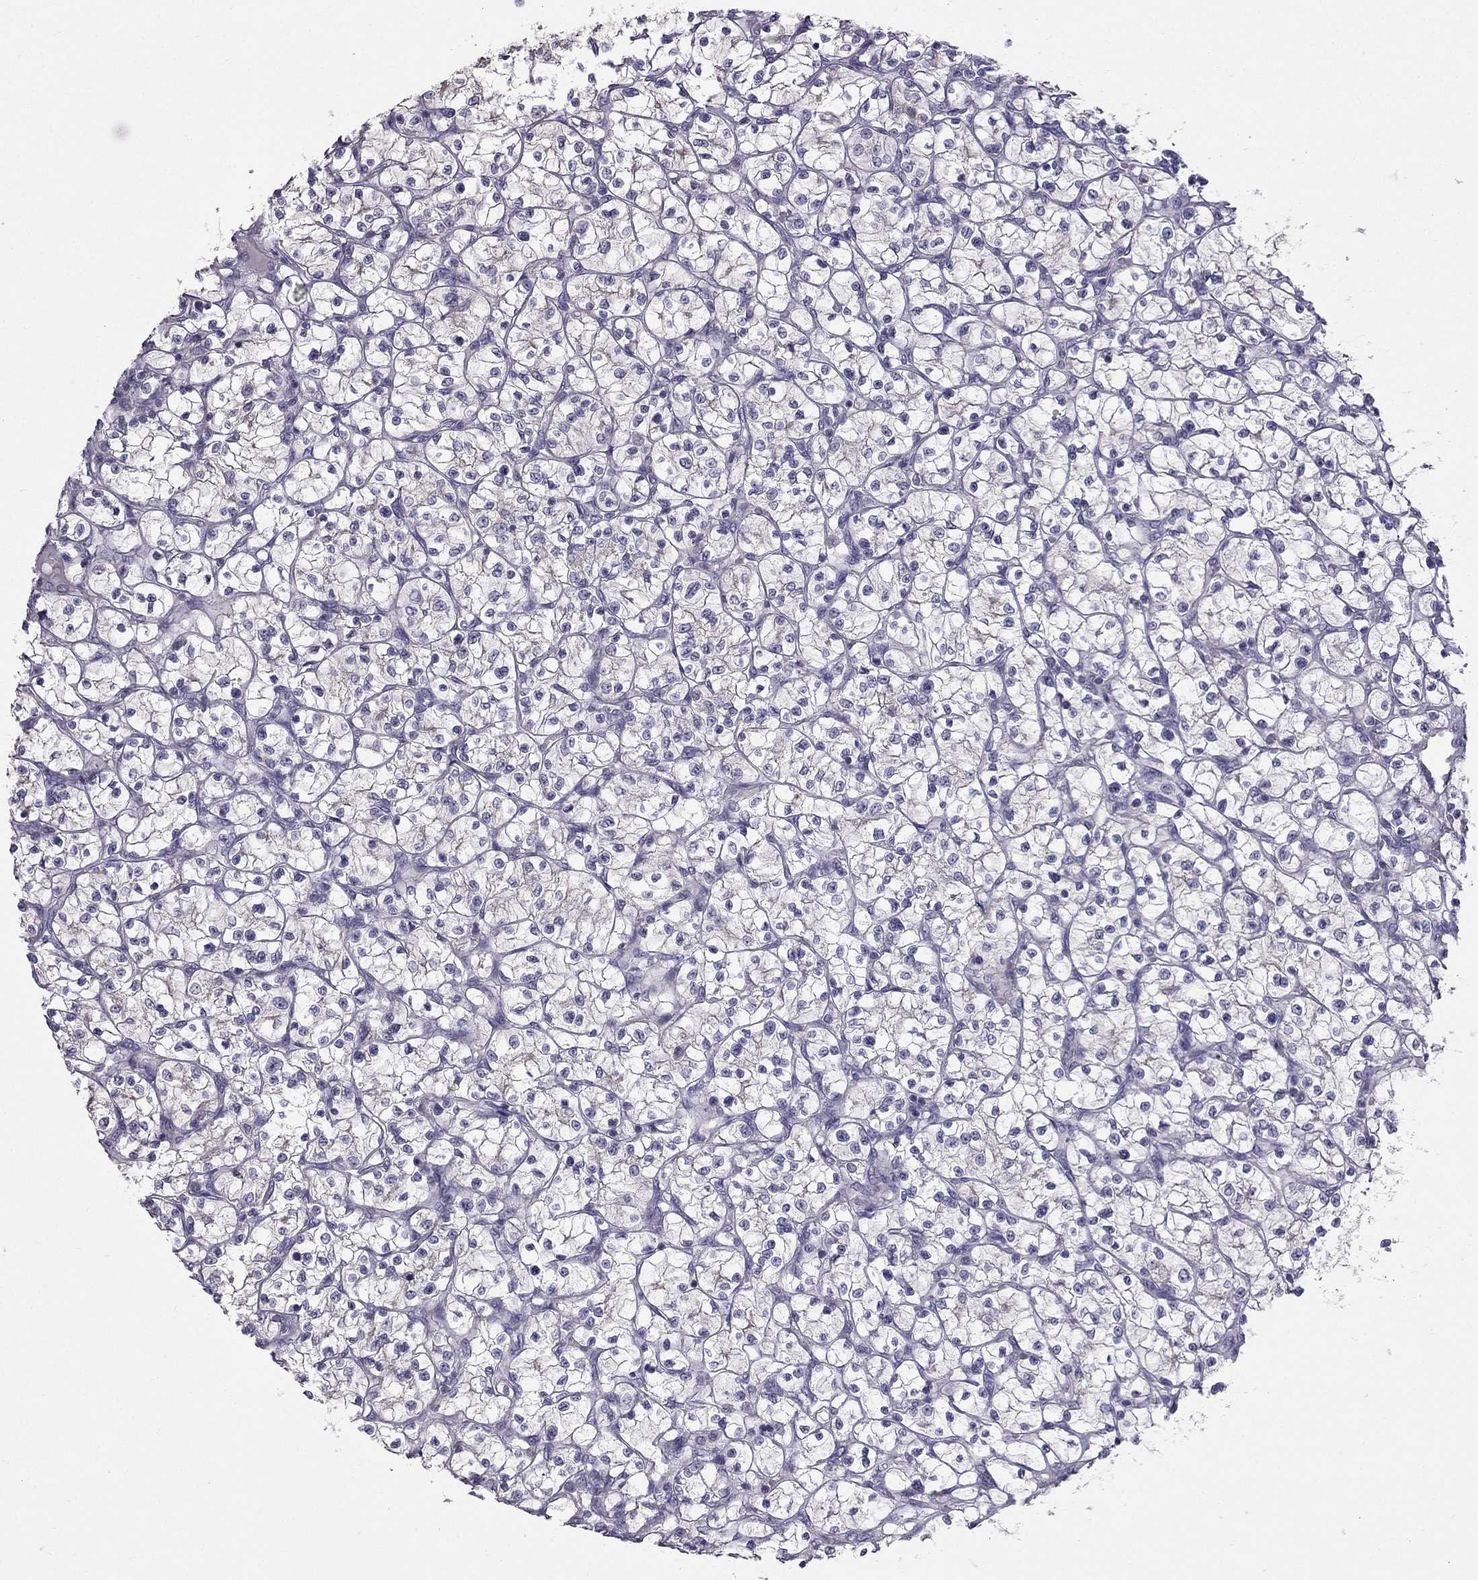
{"staining": {"intensity": "weak", "quantity": "<25%", "location": "cytoplasmic/membranous"}, "tissue": "renal cancer", "cell_type": "Tumor cells", "image_type": "cancer", "snomed": [{"axis": "morphology", "description": "Adenocarcinoma, NOS"}, {"axis": "topography", "description": "Kidney"}], "caption": "Protein analysis of renal cancer shows no significant expression in tumor cells.", "gene": "AS3MT", "patient": {"sex": "female", "age": 64}}